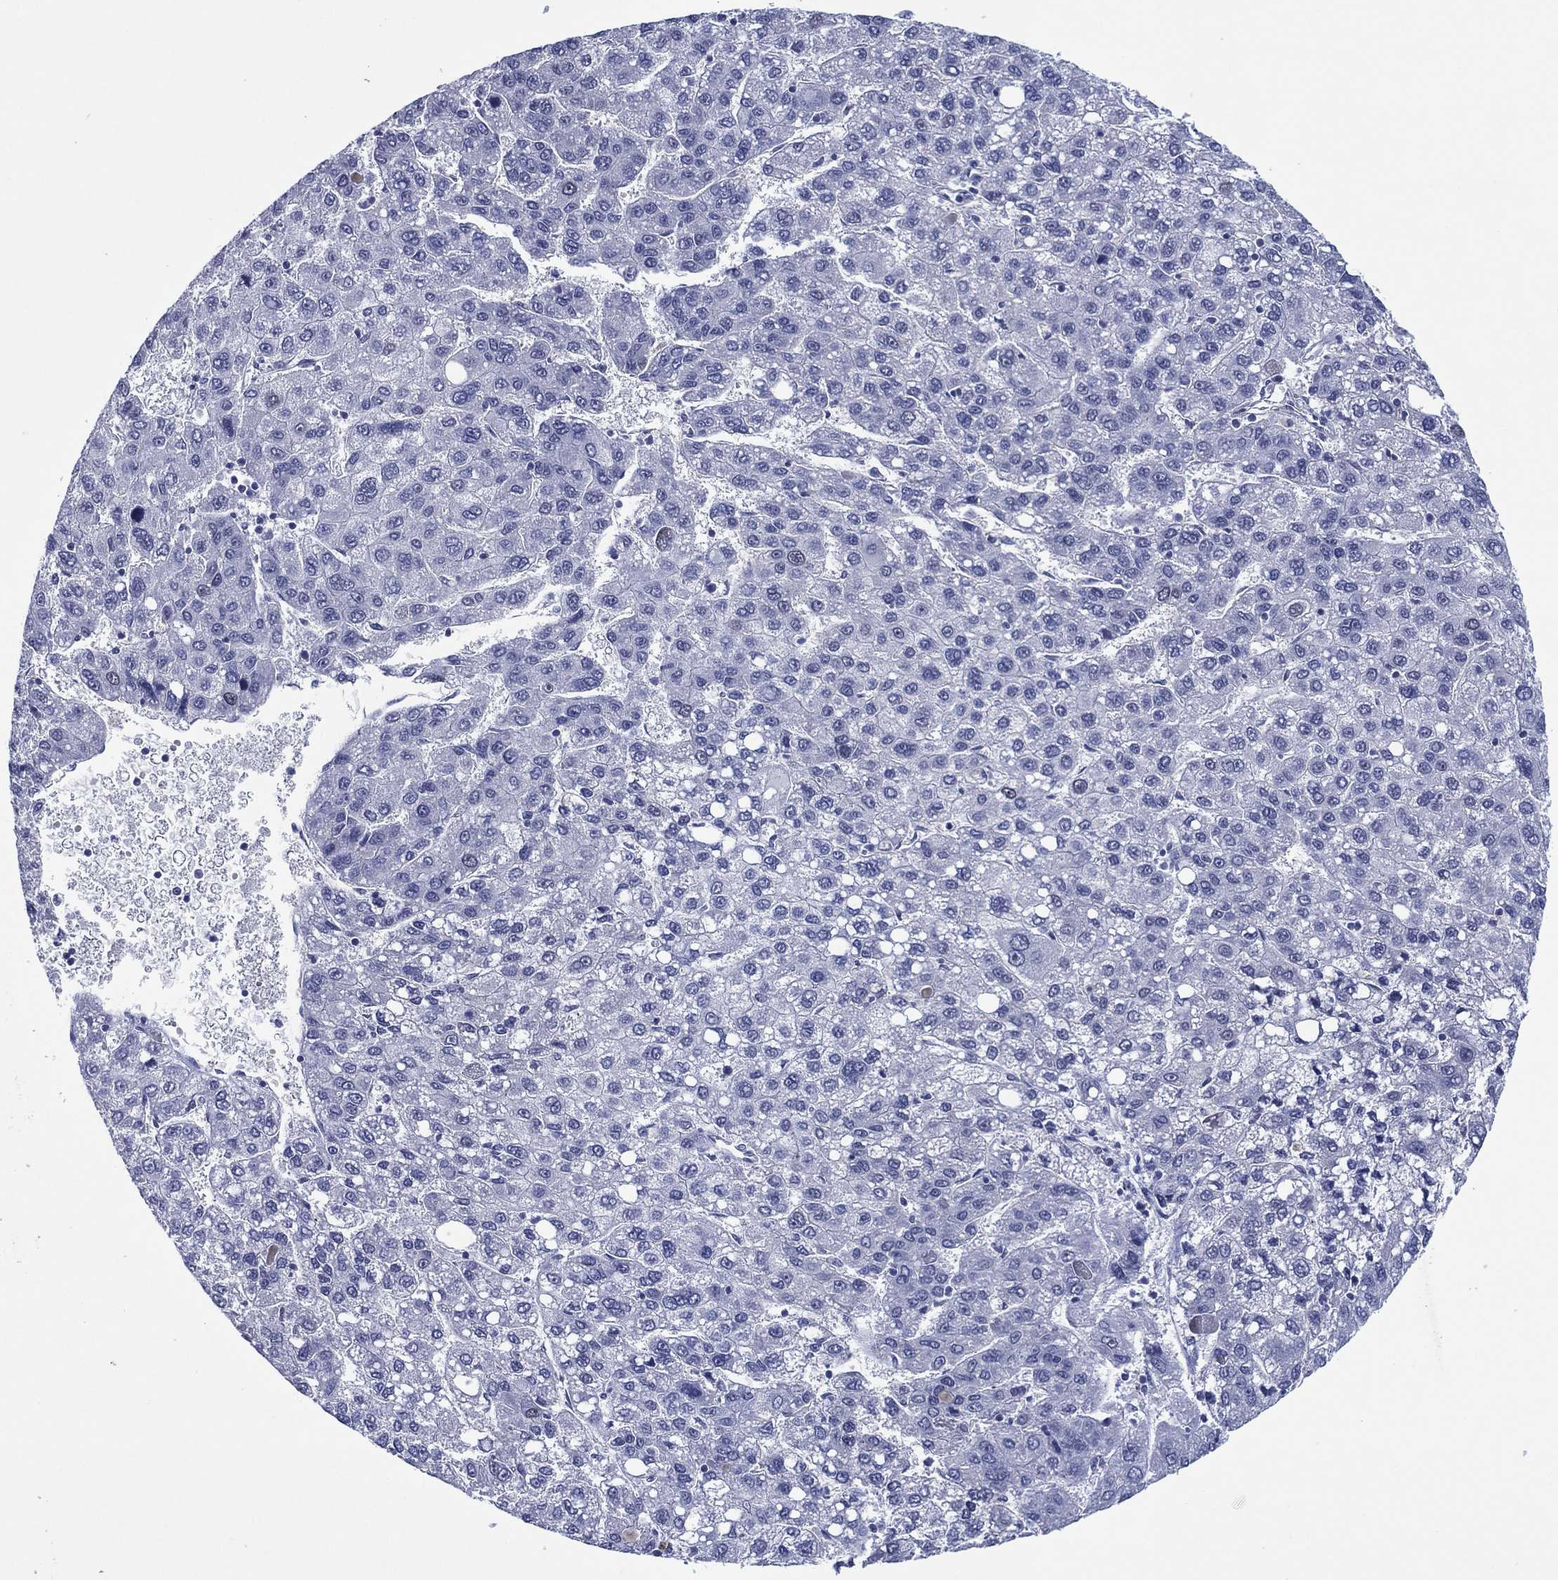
{"staining": {"intensity": "negative", "quantity": "none", "location": "none"}, "tissue": "liver cancer", "cell_type": "Tumor cells", "image_type": "cancer", "snomed": [{"axis": "morphology", "description": "Carcinoma, Hepatocellular, NOS"}, {"axis": "topography", "description": "Liver"}], "caption": "Liver cancer stained for a protein using immunohistochemistry (IHC) exhibits no positivity tumor cells.", "gene": "GATA6", "patient": {"sex": "female", "age": 82}}